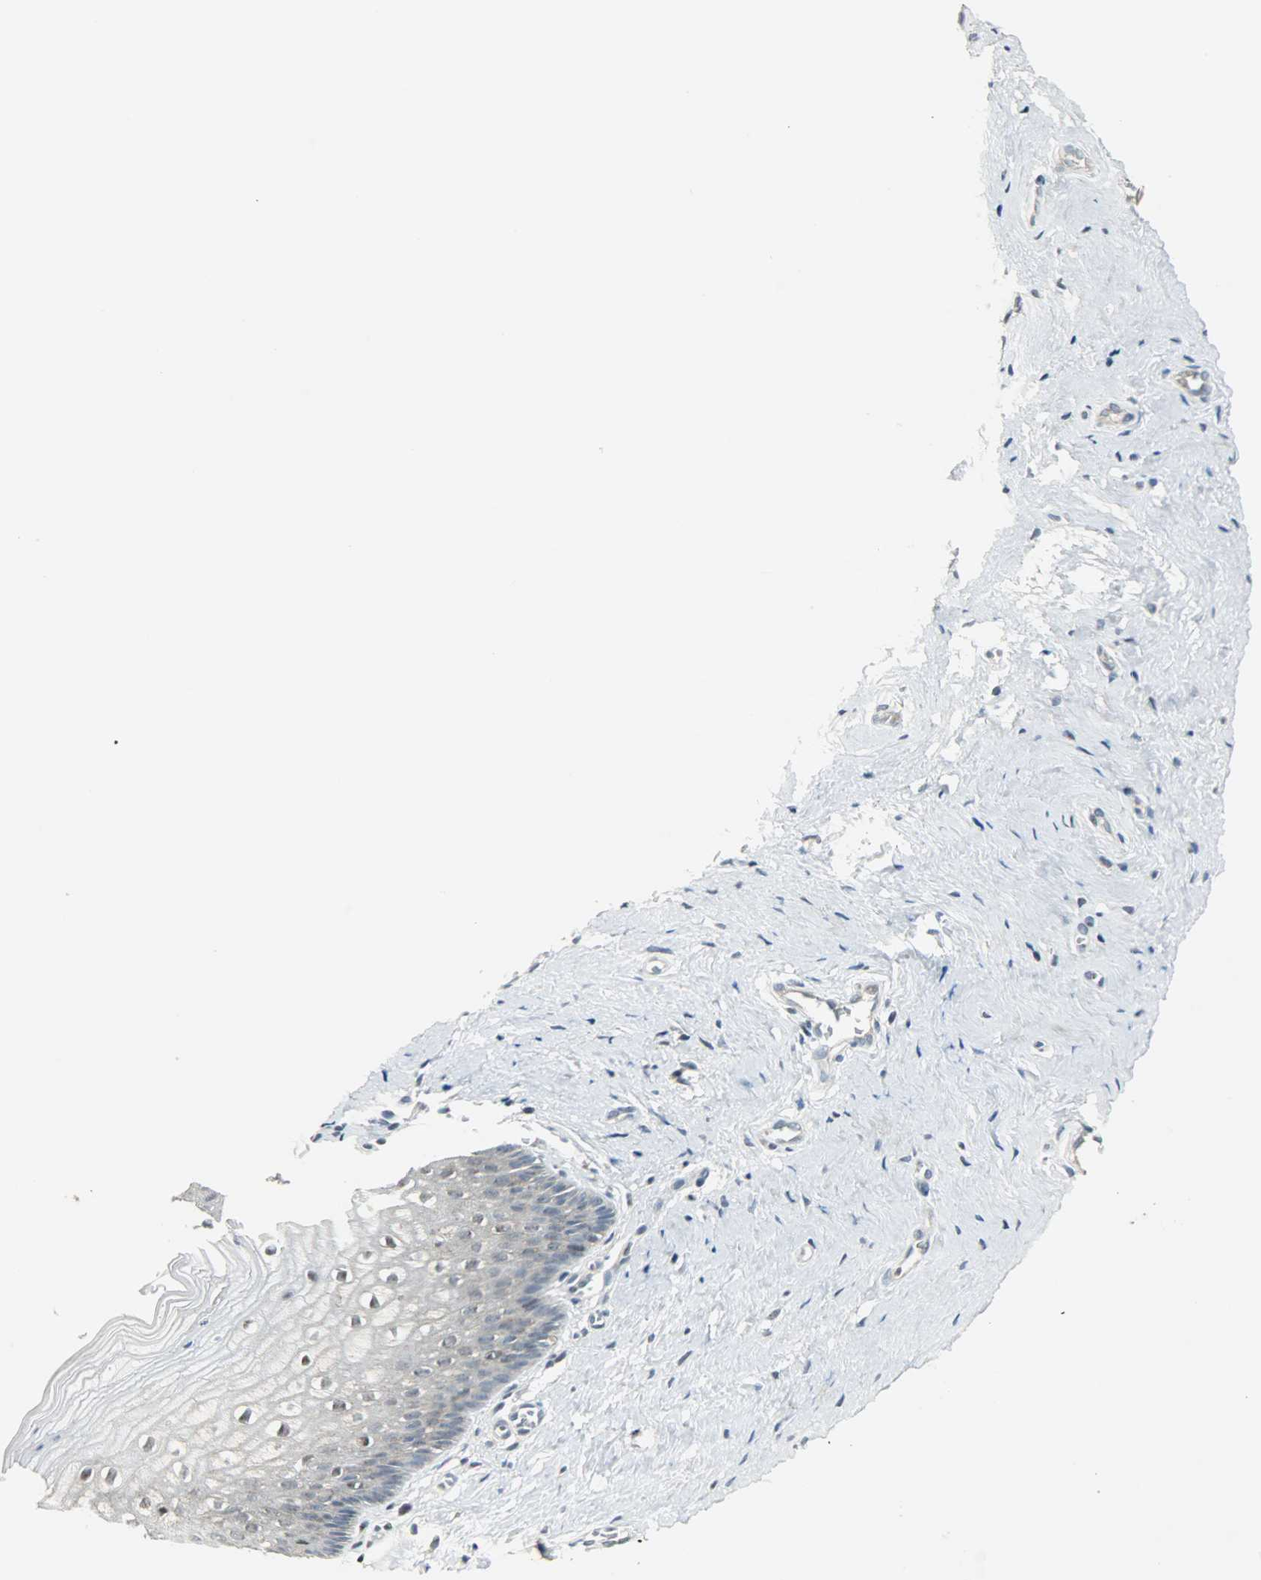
{"staining": {"intensity": "weak", "quantity": "25%-75%", "location": "cytoplasmic/membranous,nuclear"}, "tissue": "vagina", "cell_type": "Squamous epithelial cells", "image_type": "normal", "snomed": [{"axis": "morphology", "description": "Normal tissue, NOS"}, {"axis": "topography", "description": "Vagina"}], "caption": "Weak cytoplasmic/membranous,nuclear positivity for a protein is identified in about 25%-75% of squamous epithelial cells of normal vagina using IHC.", "gene": "IL15", "patient": {"sex": "female", "age": 46}}